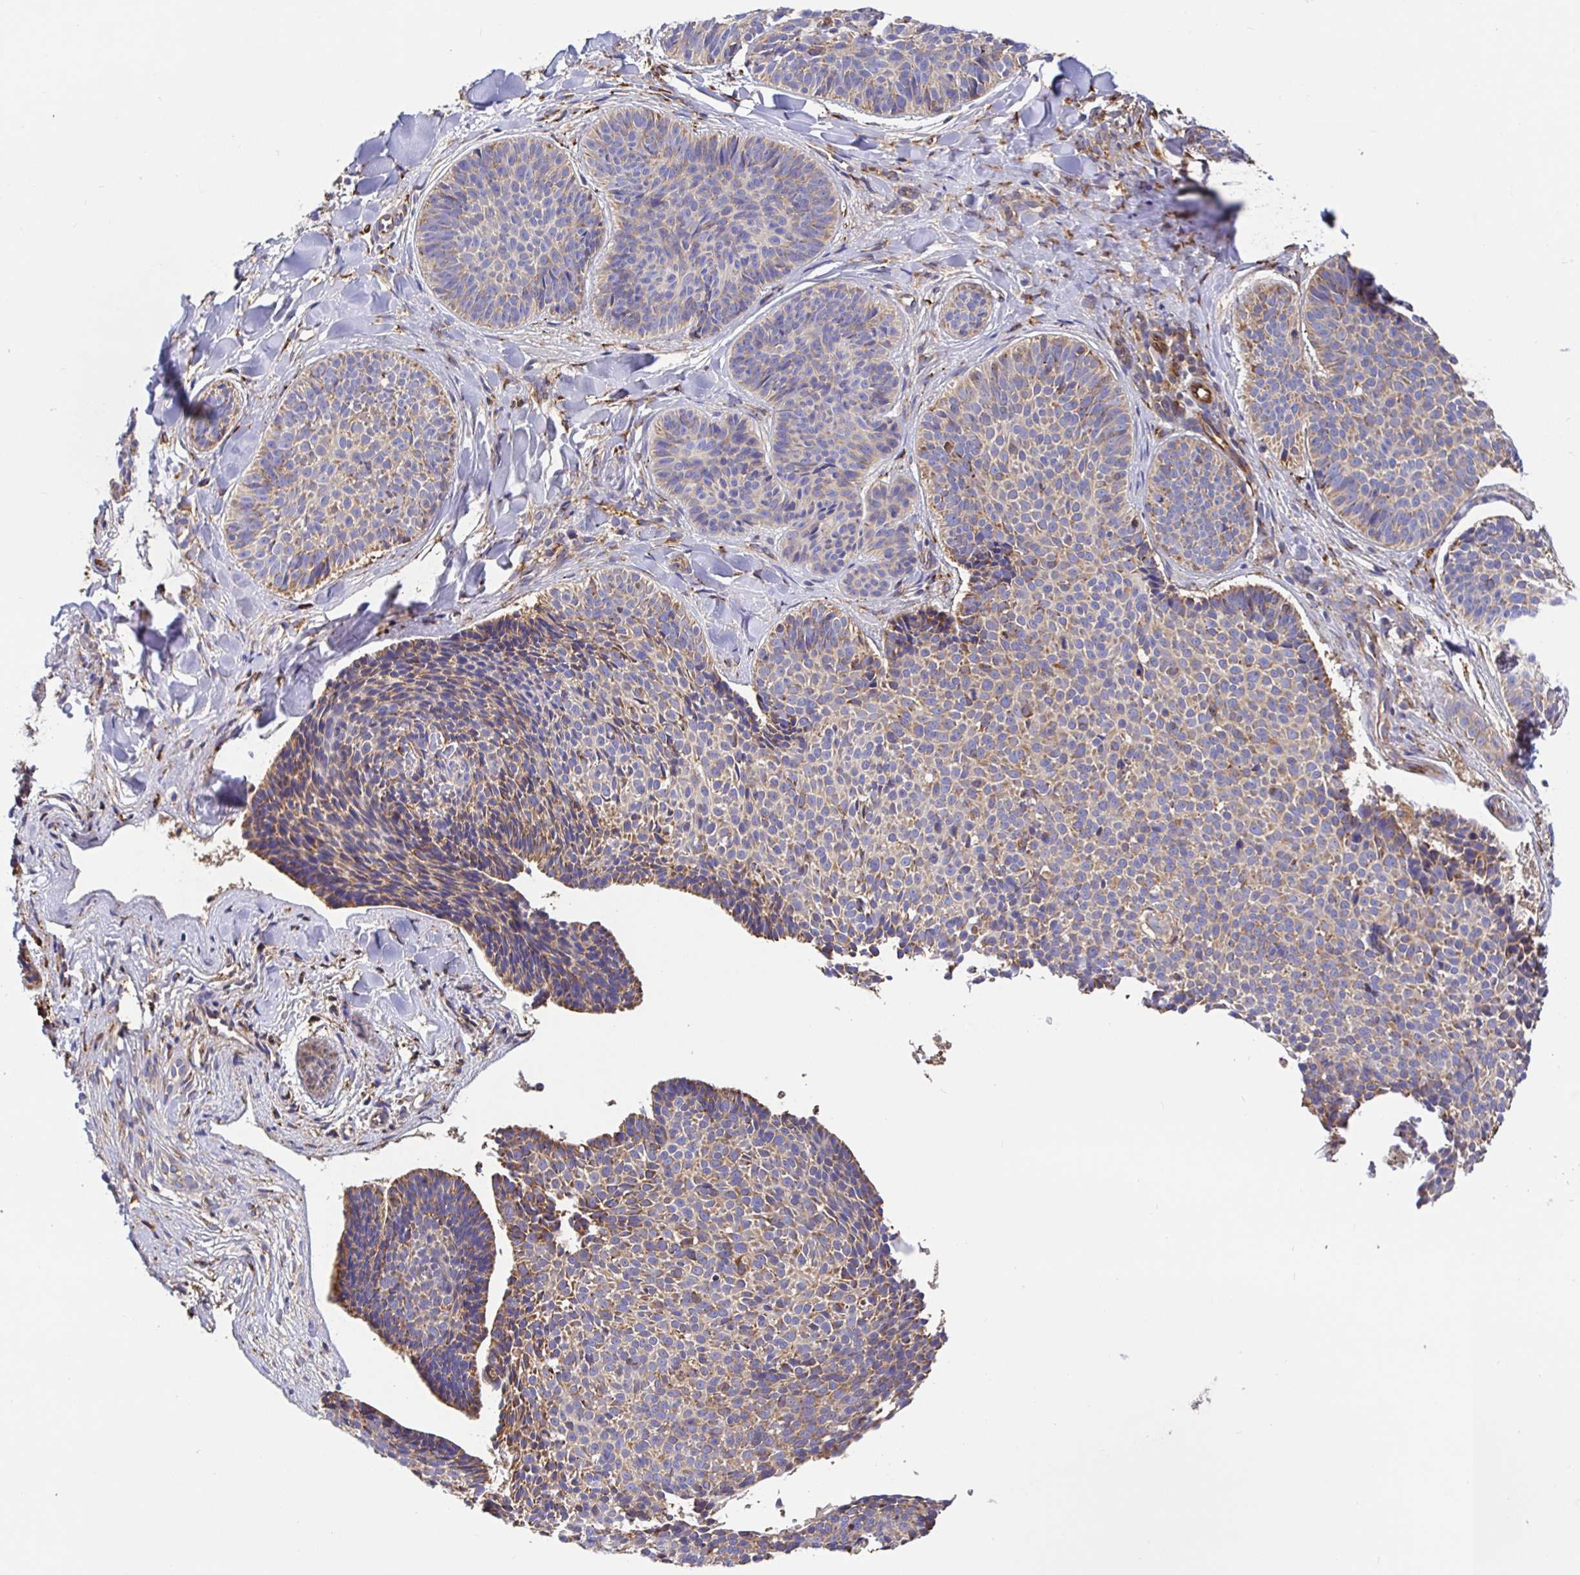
{"staining": {"intensity": "weak", "quantity": "25%-75%", "location": "cytoplasmic/membranous"}, "tissue": "skin cancer", "cell_type": "Tumor cells", "image_type": "cancer", "snomed": [{"axis": "morphology", "description": "Basal cell carcinoma"}, {"axis": "topography", "description": "Skin"}], "caption": "Brown immunohistochemical staining in human basal cell carcinoma (skin) shows weak cytoplasmic/membranous positivity in approximately 25%-75% of tumor cells.", "gene": "MAOA", "patient": {"sex": "male", "age": 82}}